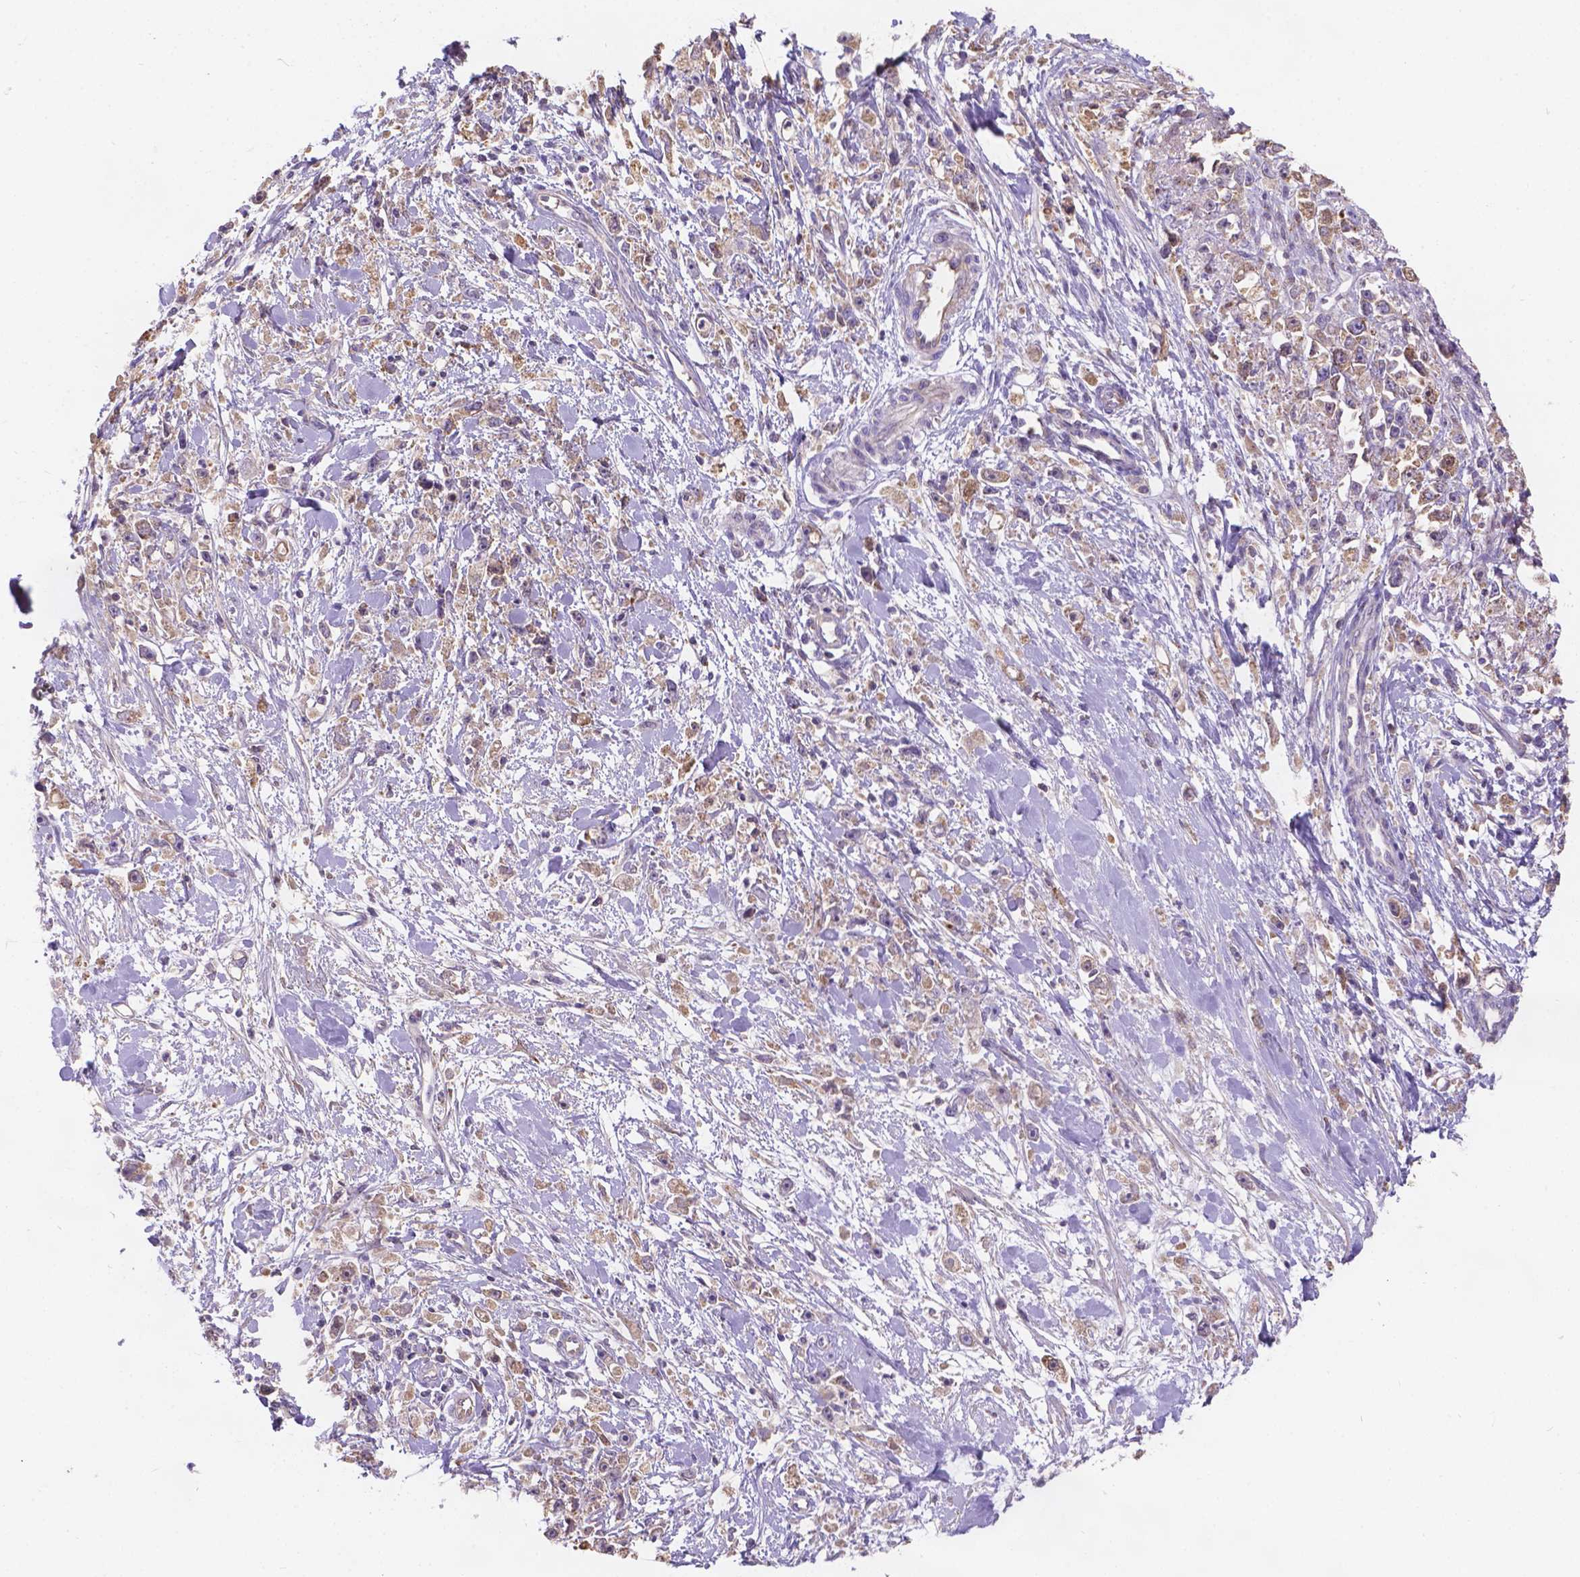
{"staining": {"intensity": "moderate", "quantity": ">75%", "location": "cytoplasmic/membranous"}, "tissue": "stomach cancer", "cell_type": "Tumor cells", "image_type": "cancer", "snomed": [{"axis": "morphology", "description": "Adenocarcinoma, NOS"}, {"axis": "topography", "description": "Stomach"}], "caption": "Moderate cytoplasmic/membranous staining is present in about >75% of tumor cells in stomach adenocarcinoma.", "gene": "CDK10", "patient": {"sex": "female", "age": 59}}